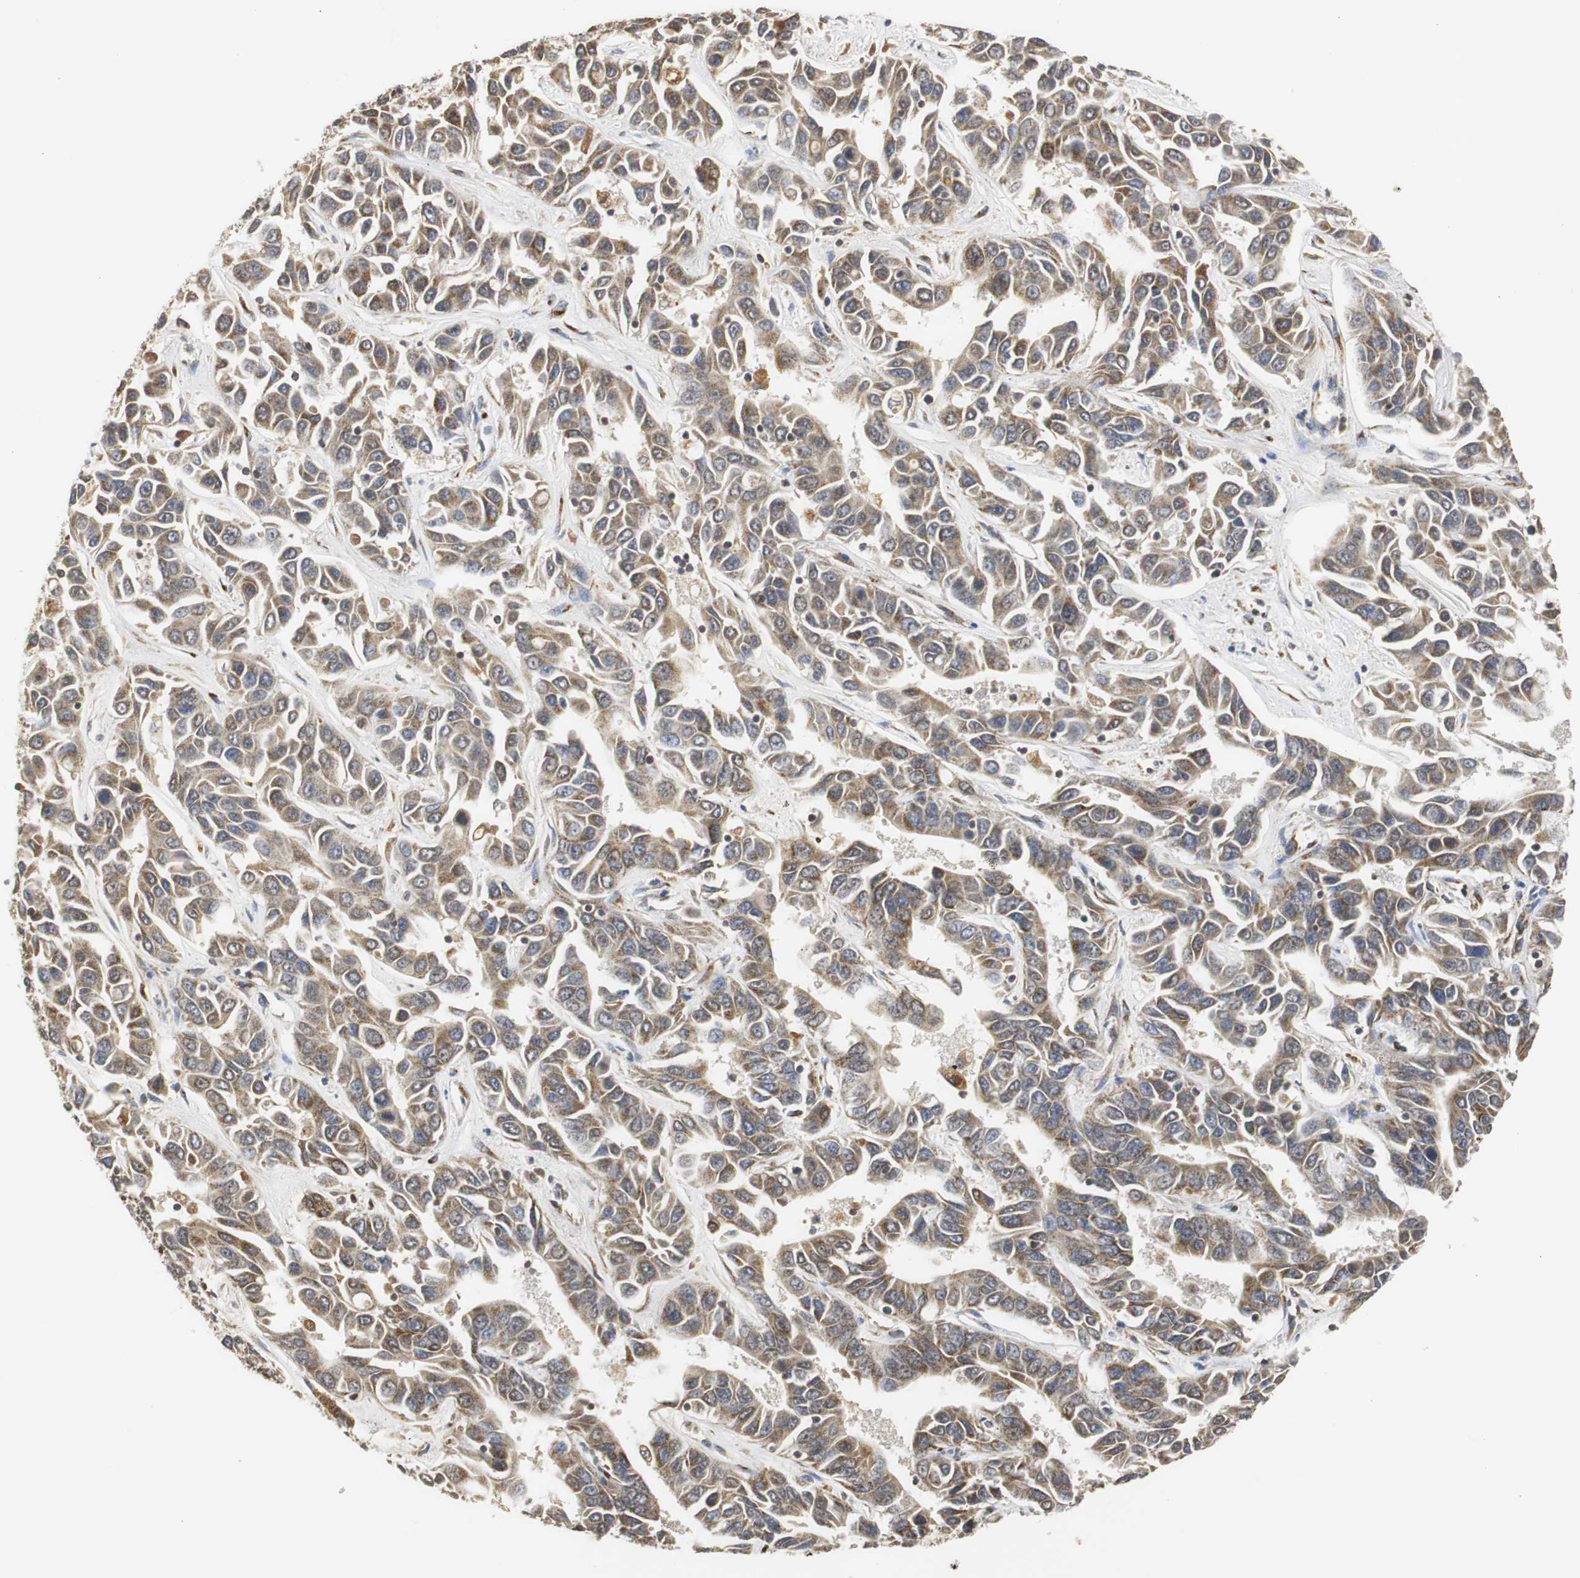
{"staining": {"intensity": "moderate", "quantity": ">75%", "location": "cytoplasmic/membranous"}, "tissue": "liver cancer", "cell_type": "Tumor cells", "image_type": "cancer", "snomed": [{"axis": "morphology", "description": "Cholangiocarcinoma"}, {"axis": "topography", "description": "Liver"}], "caption": "Tumor cells exhibit medium levels of moderate cytoplasmic/membranous expression in about >75% of cells in human cholangiocarcinoma (liver).", "gene": "HSD17B10", "patient": {"sex": "female", "age": 52}}